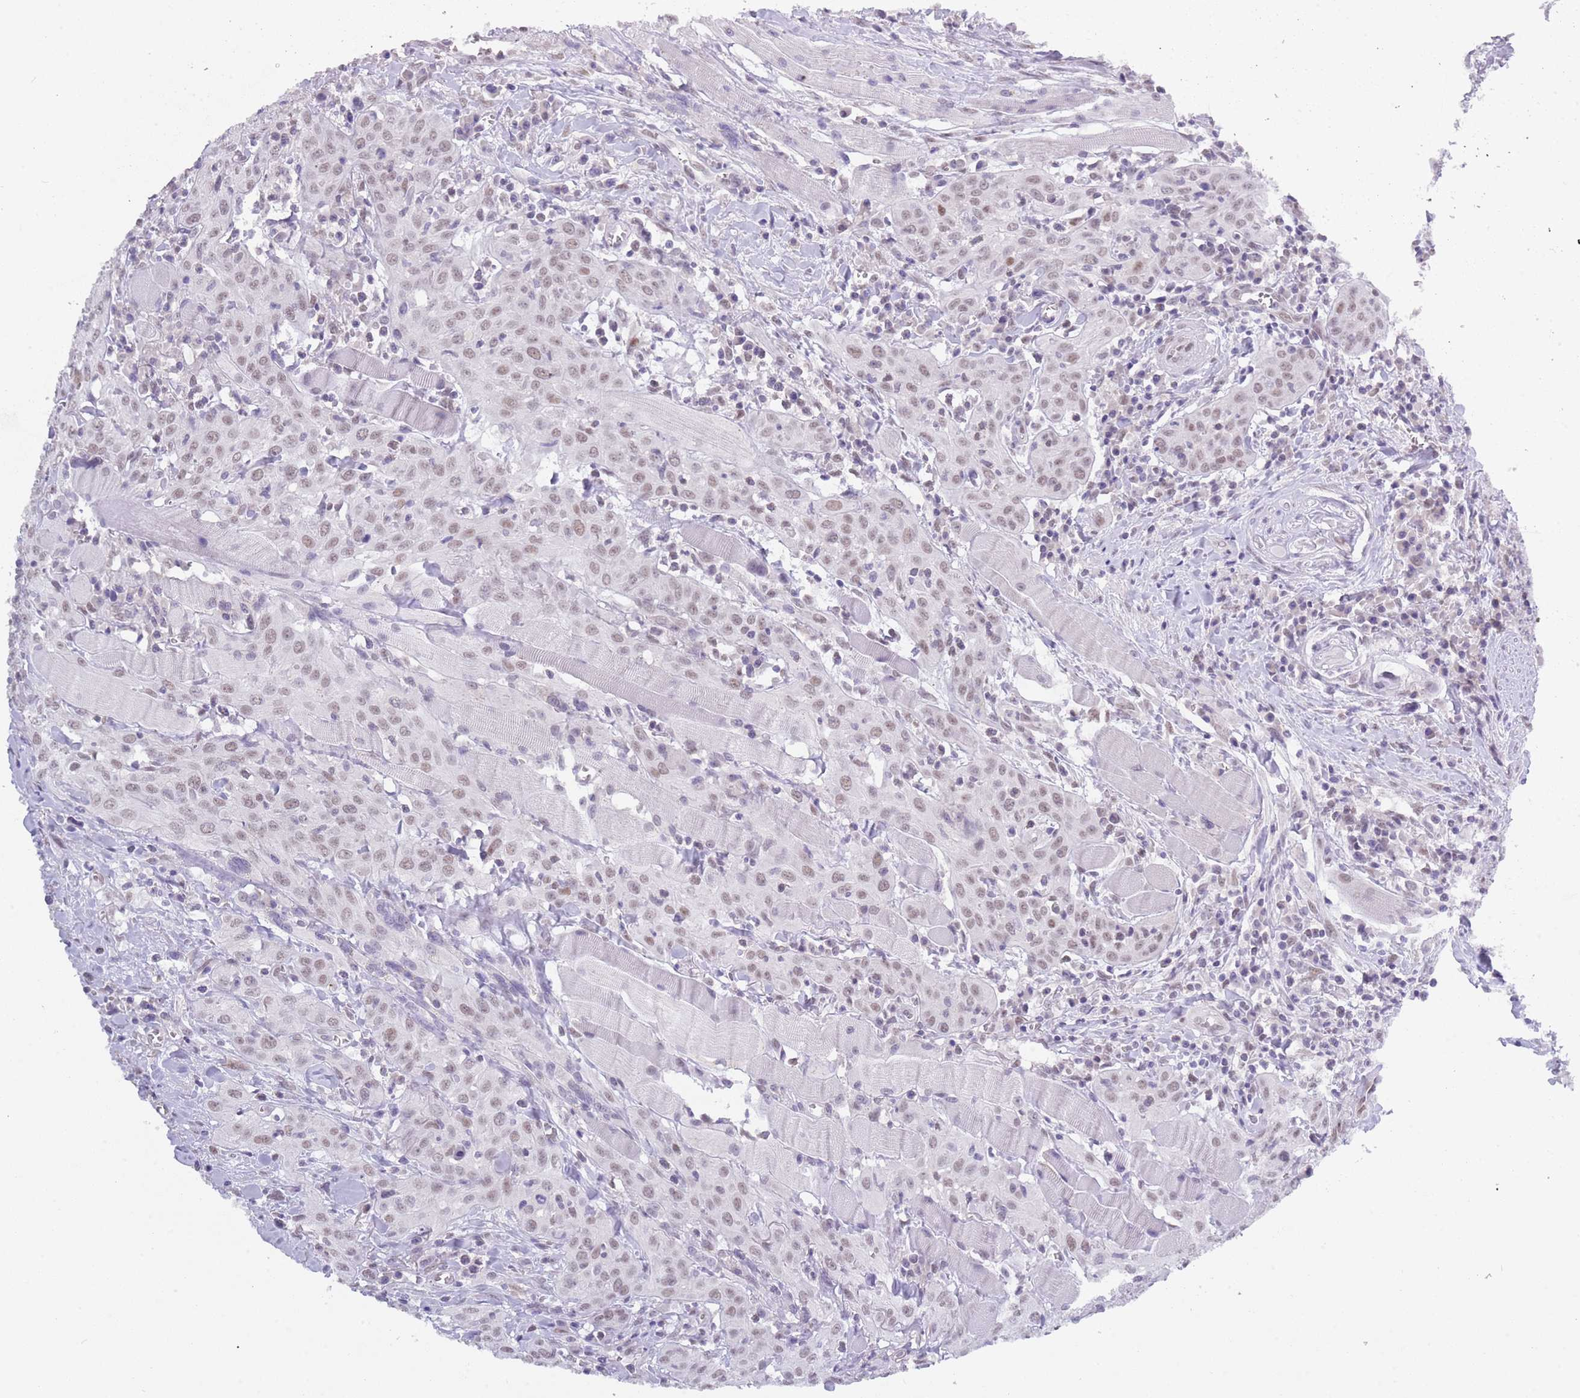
{"staining": {"intensity": "weak", "quantity": ">75%", "location": "nuclear"}, "tissue": "head and neck cancer", "cell_type": "Tumor cells", "image_type": "cancer", "snomed": [{"axis": "morphology", "description": "Squamous cell carcinoma, NOS"}, {"axis": "topography", "description": "Oral tissue"}, {"axis": "topography", "description": "Head-Neck"}], "caption": "IHC photomicrograph of neoplastic tissue: head and neck cancer (squamous cell carcinoma) stained using immunohistochemistry shows low levels of weak protein expression localized specifically in the nuclear of tumor cells, appearing as a nuclear brown color.", "gene": "SEPHS2", "patient": {"sex": "female", "age": 70}}